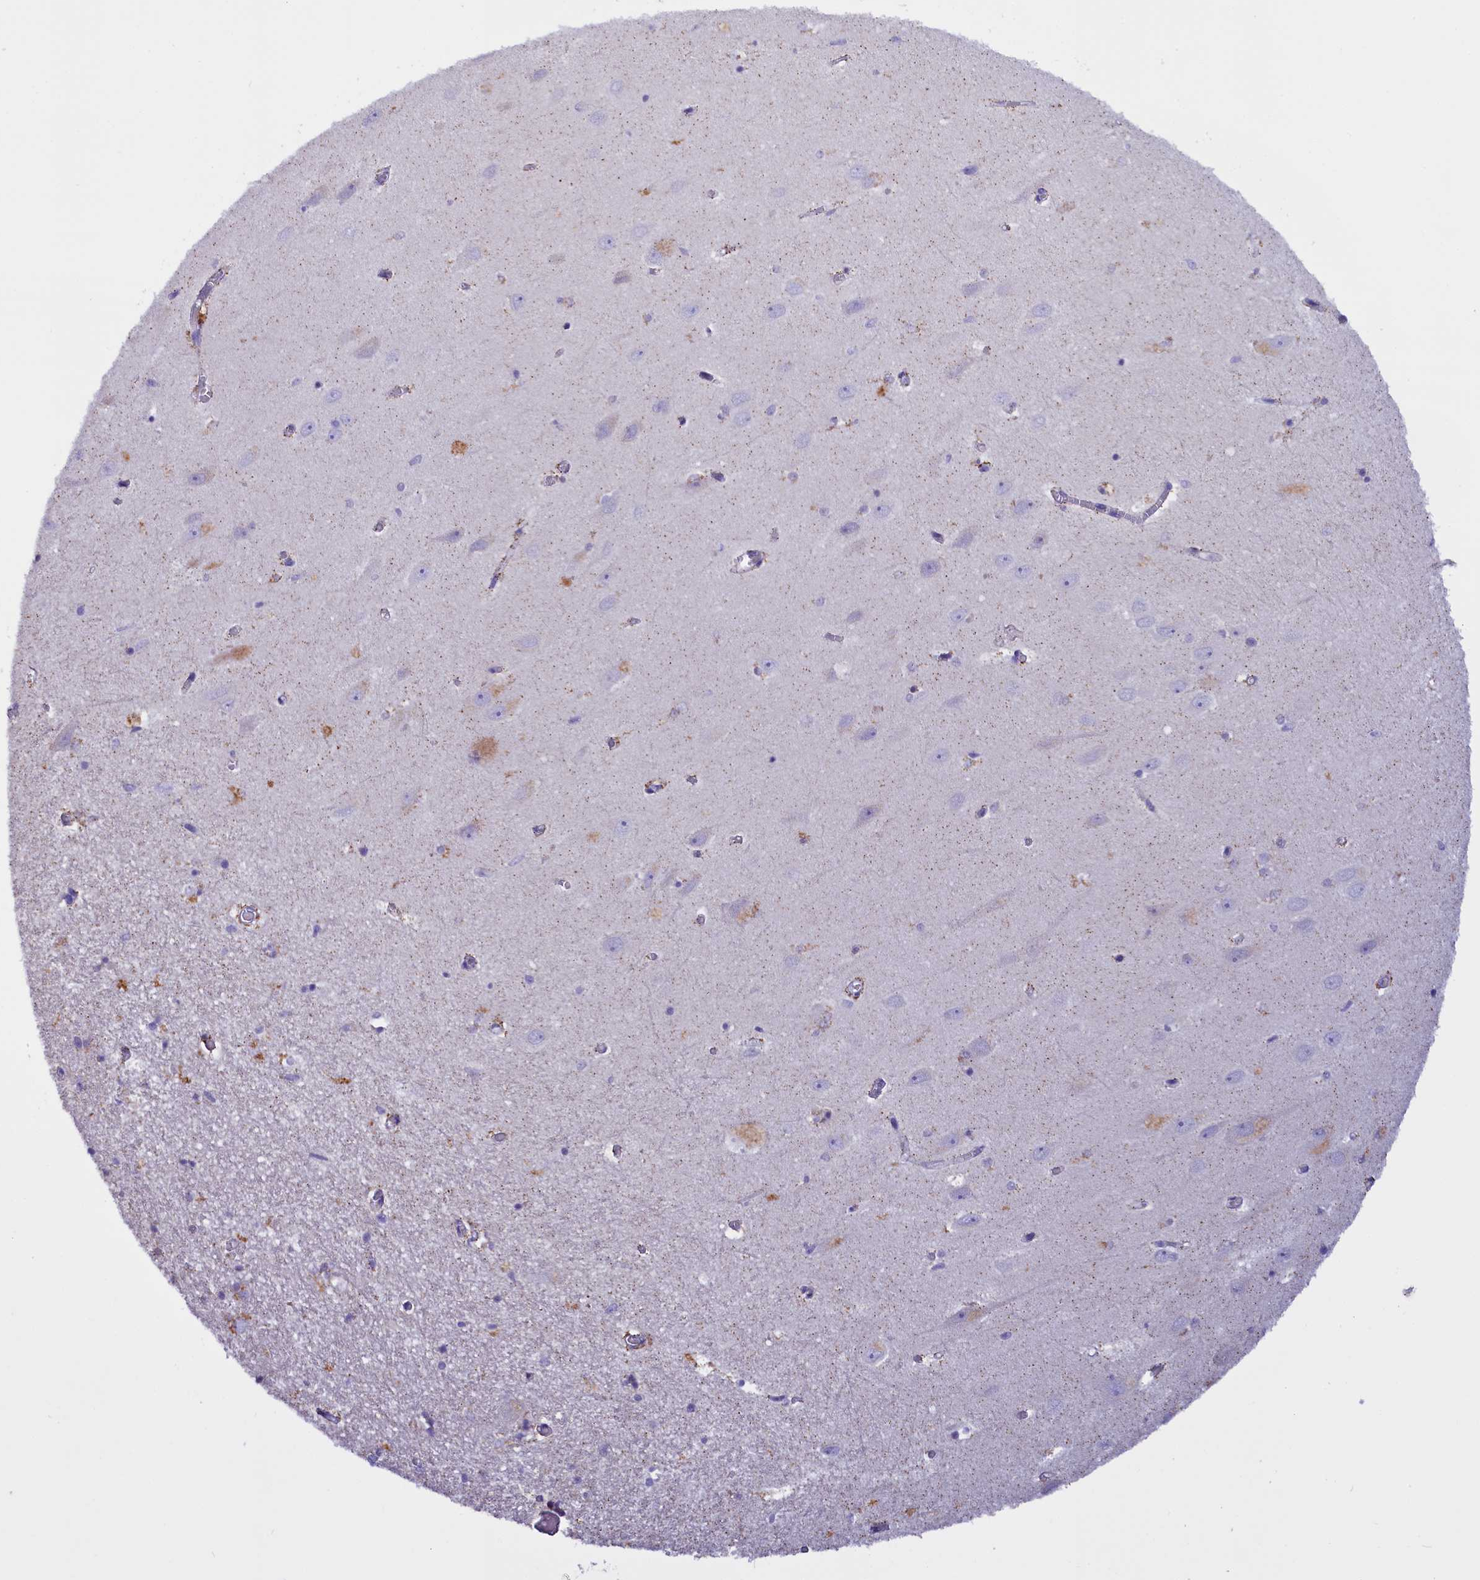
{"staining": {"intensity": "negative", "quantity": "none", "location": "none"}, "tissue": "hippocampus", "cell_type": "Glial cells", "image_type": "normal", "snomed": [{"axis": "morphology", "description": "Normal tissue, NOS"}, {"axis": "topography", "description": "Hippocampus"}], "caption": "IHC of unremarkable hippocampus shows no positivity in glial cells.", "gene": "RTTN", "patient": {"sex": "female", "age": 64}}